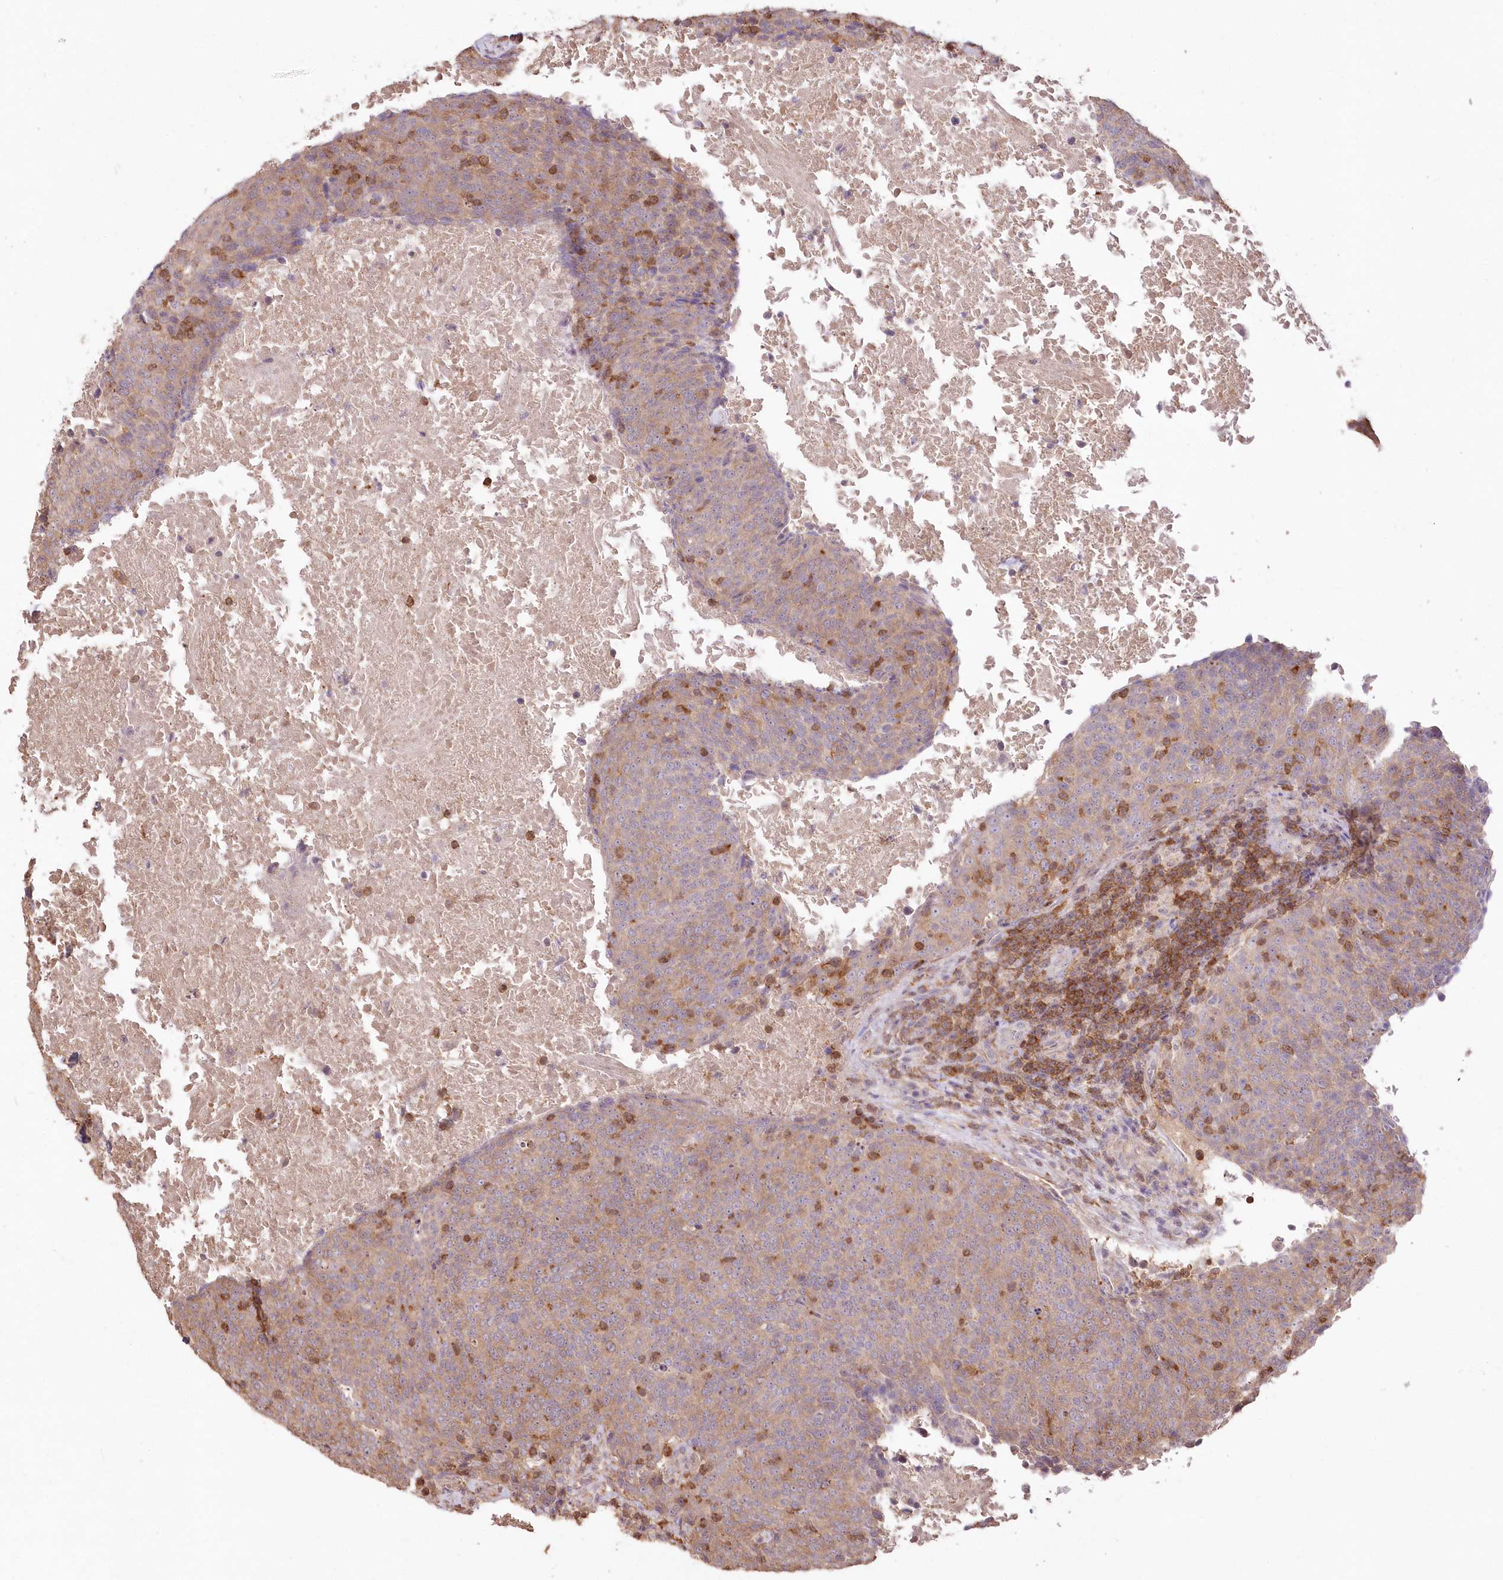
{"staining": {"intensity": "weak", "quantity": ">75%", "location": "cytoplasmic/membranous"}, "tissue": "head and neck cancer", "cell_type": "Tumor cells", "image_type": "cancer", "snomed": [{"axis": "morphology", "description": "Squamous cell carcinoma, NOS"}, {"axis": "morphology", "description": "Squamous cell carcinoma, metastatic, NOS"}, {"axis": "topography", "description": "Lymph node"}, {"axis": "topography", "description": "Head-Neck"}], "caption": "Head and neck cancer (metastatic squamous cell carcinoma) was stained to show a protein in brown. There is low levels of weak cytoplasmic/membranous positivity in about >75% of tumor cells.", "gene": "STK17B", "patient": {"sex": "male", "age": 62}}